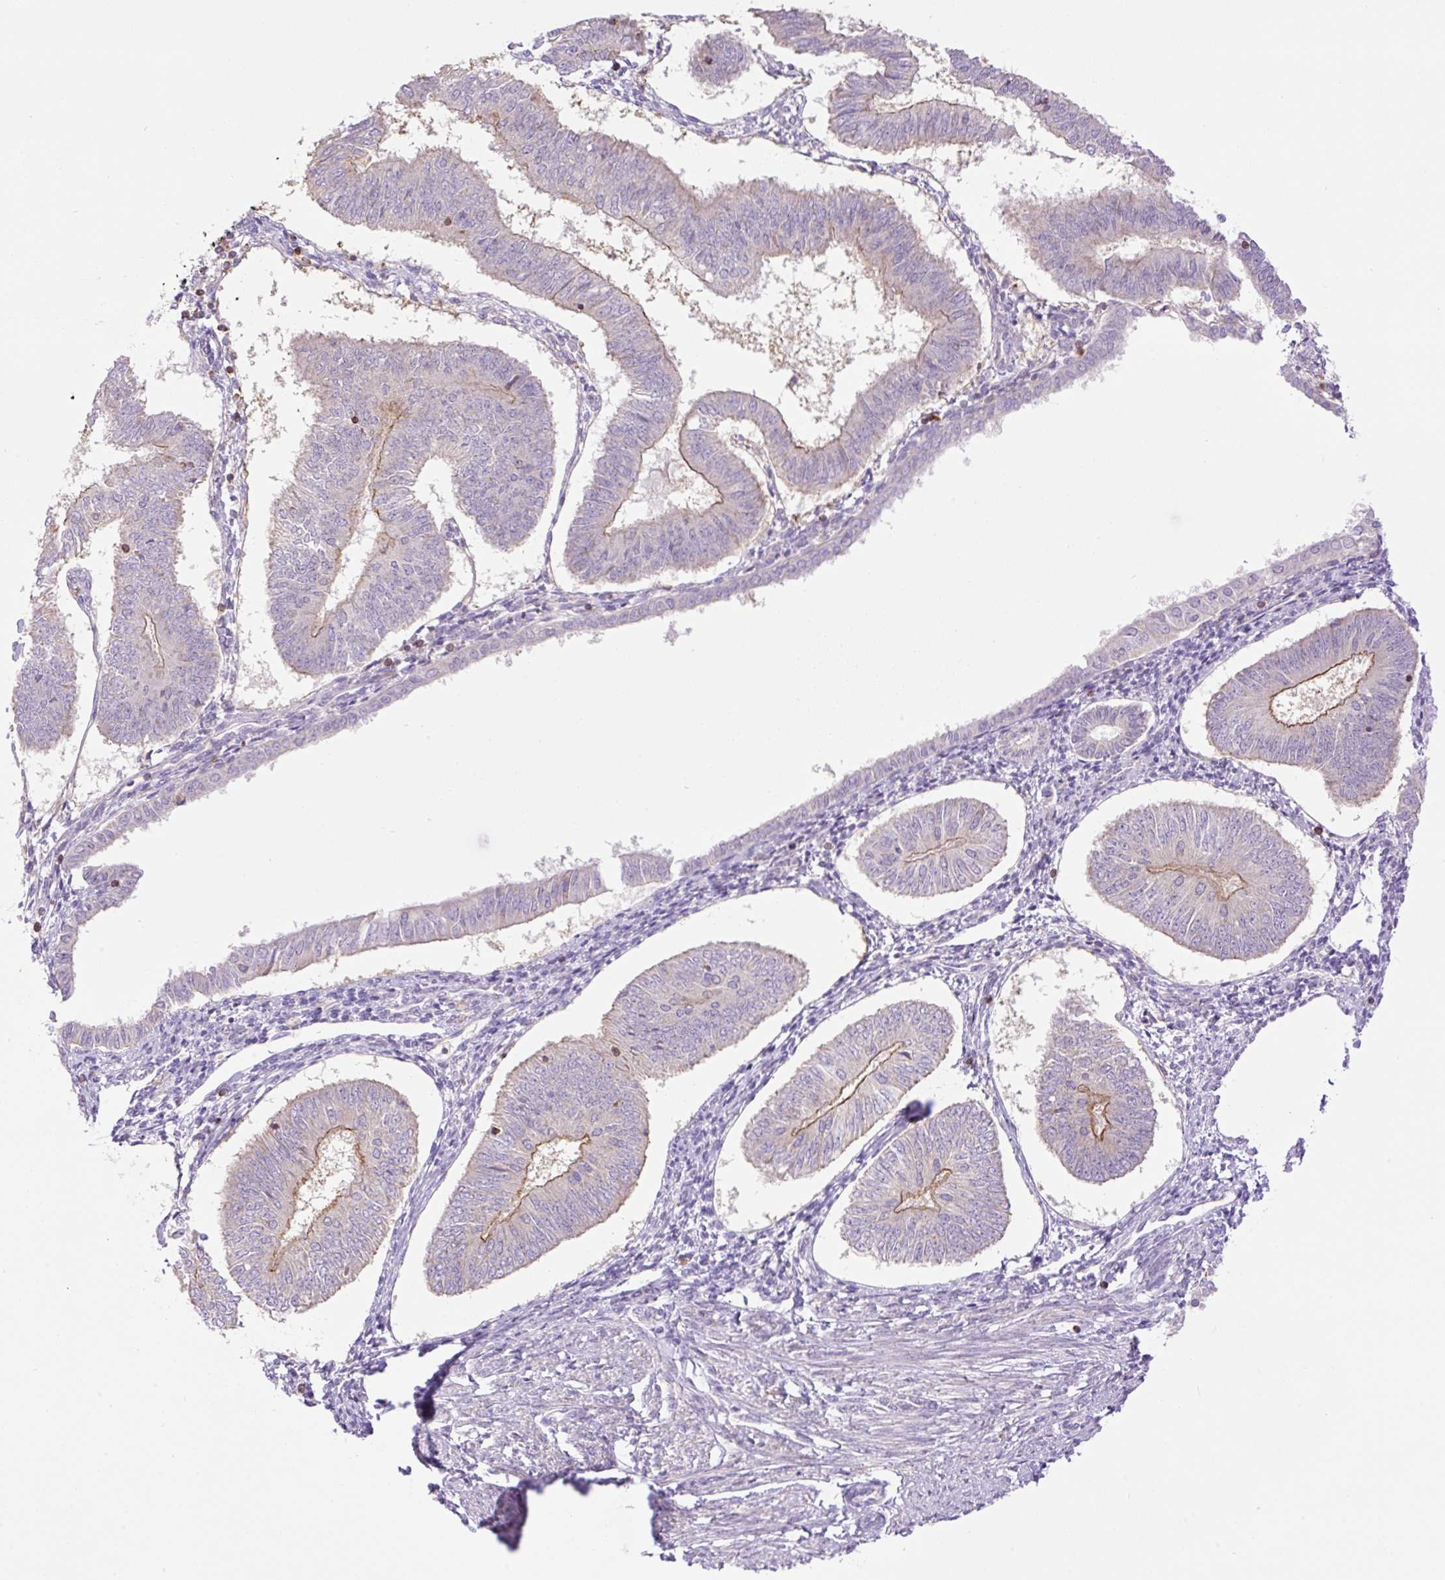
{"staining": {"intensity": "moderate", "quantity": "<25%", "location": "cytoplasmic/membranous"}, "tissue": "endometrial cancer", "cell_type": "Tumor cells", "image_type": "cancer", "snomed": [{"axis": "morphology", "description": "Adenocarcinoma, NOS"}, {"axis": "topography", "description": "Endometrium"}], "caption": "Immunohistochemical staining of human endometrial cancer (adenocarcinoma) displays low levels of moderate cytoplasmic/membranous protein expression in approximately <25% of tumor cells. (DAB IHC, brown staining for protein, blue staining for nuclei).", "gene": "VPS25", "patient": {"sex": "female", "age": 58}}